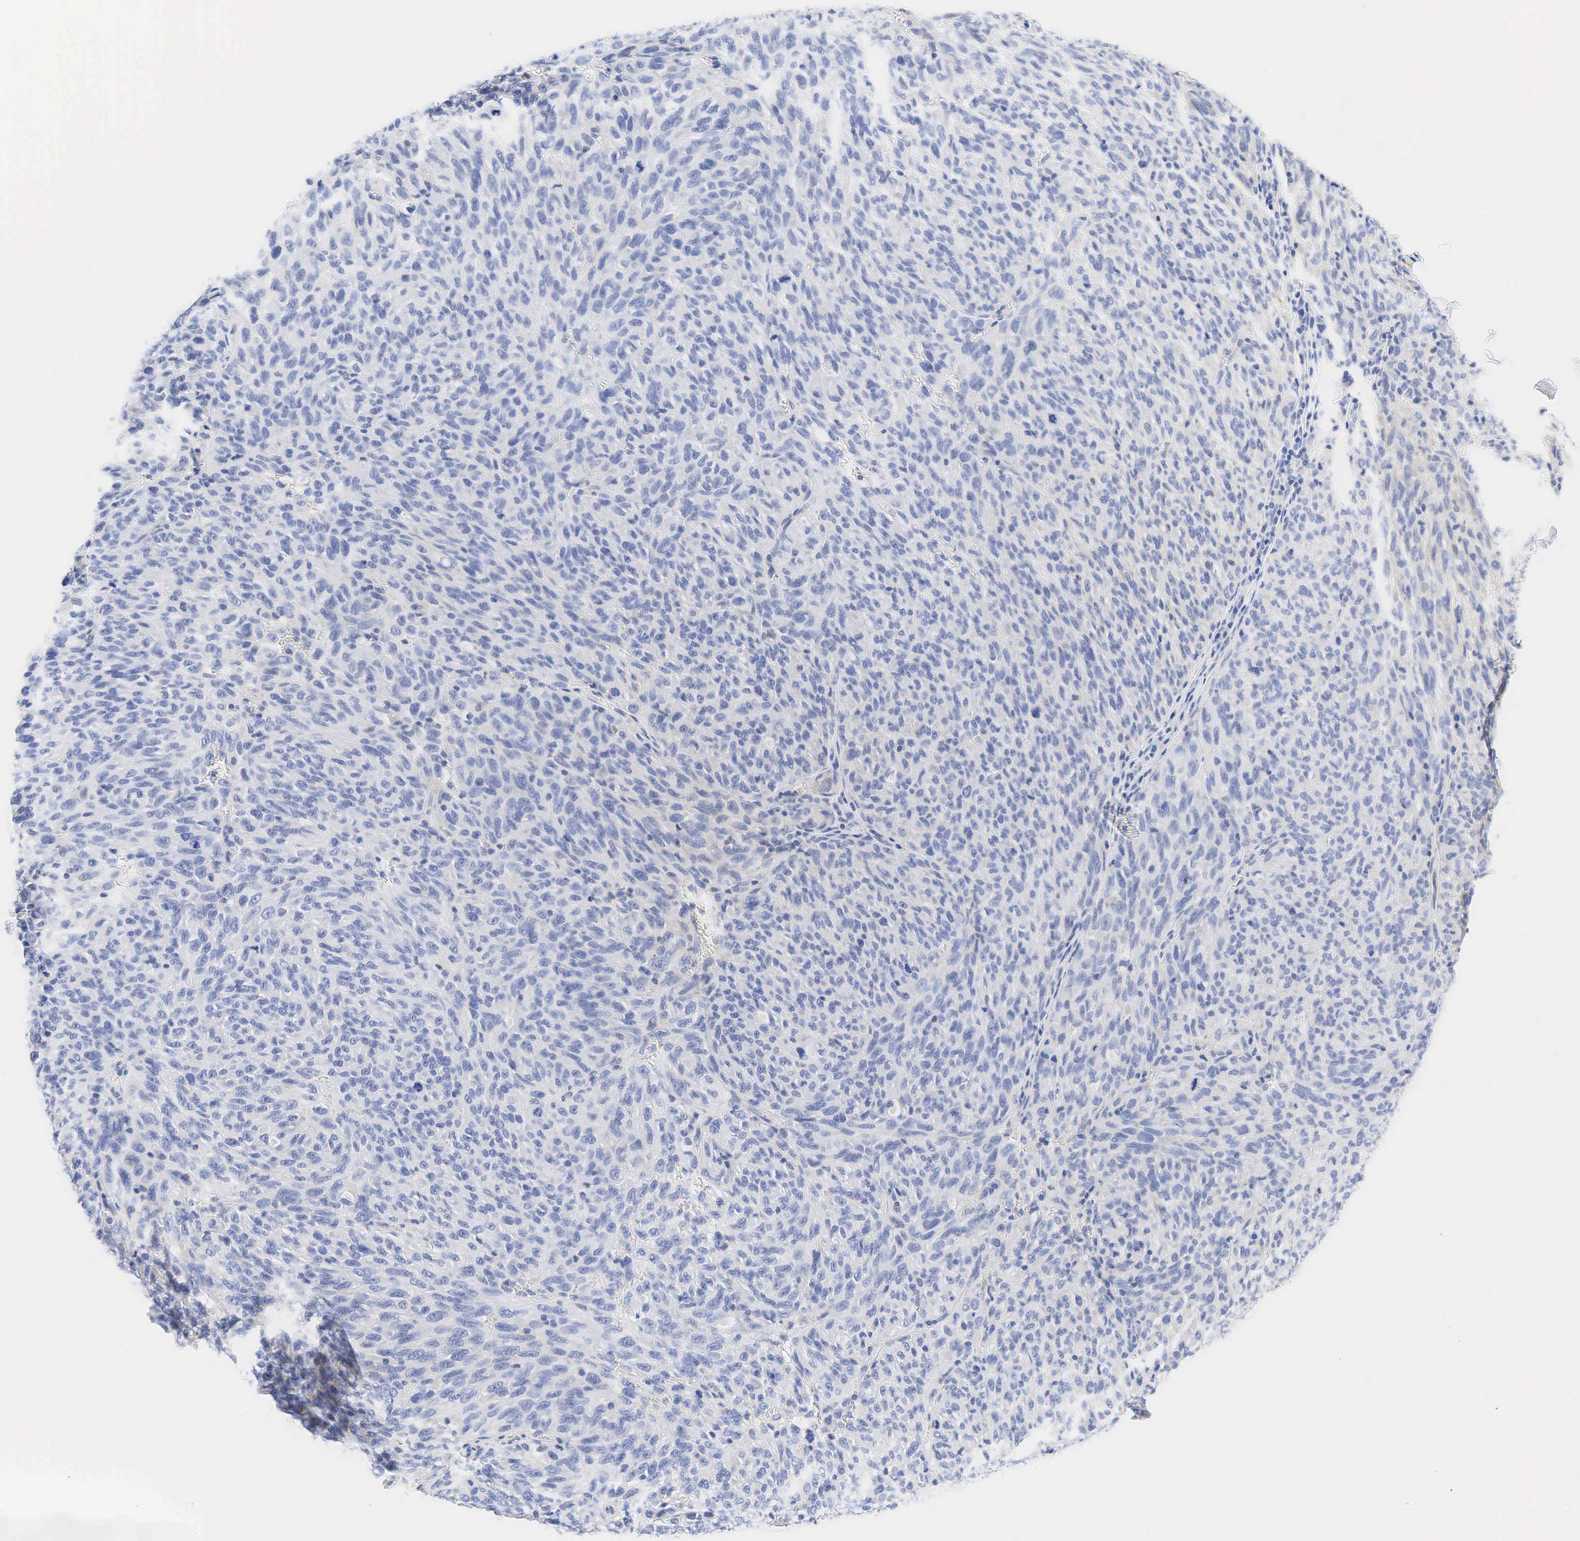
{"staining": {"intensity": "weak", "quantity": ">75%", "location": "cytoplasmic/membranous"}, "tissue": "melanoma", "cell_type": "Tumor cells", "image_type": "cancer", "snomed": [{"axis": "morphology", "description": "Malignant melanoma, NOS"}, {"axis": "topography", "description": "Skin"}], "caption": "This micrograph demonstrates IHC staining of human malignant melanoma, with low weak cytoplasmic/membranous positivity in about >75% of tumor cells.", "gene": "AR", "patient": {"sex": "male", "age": 76}}